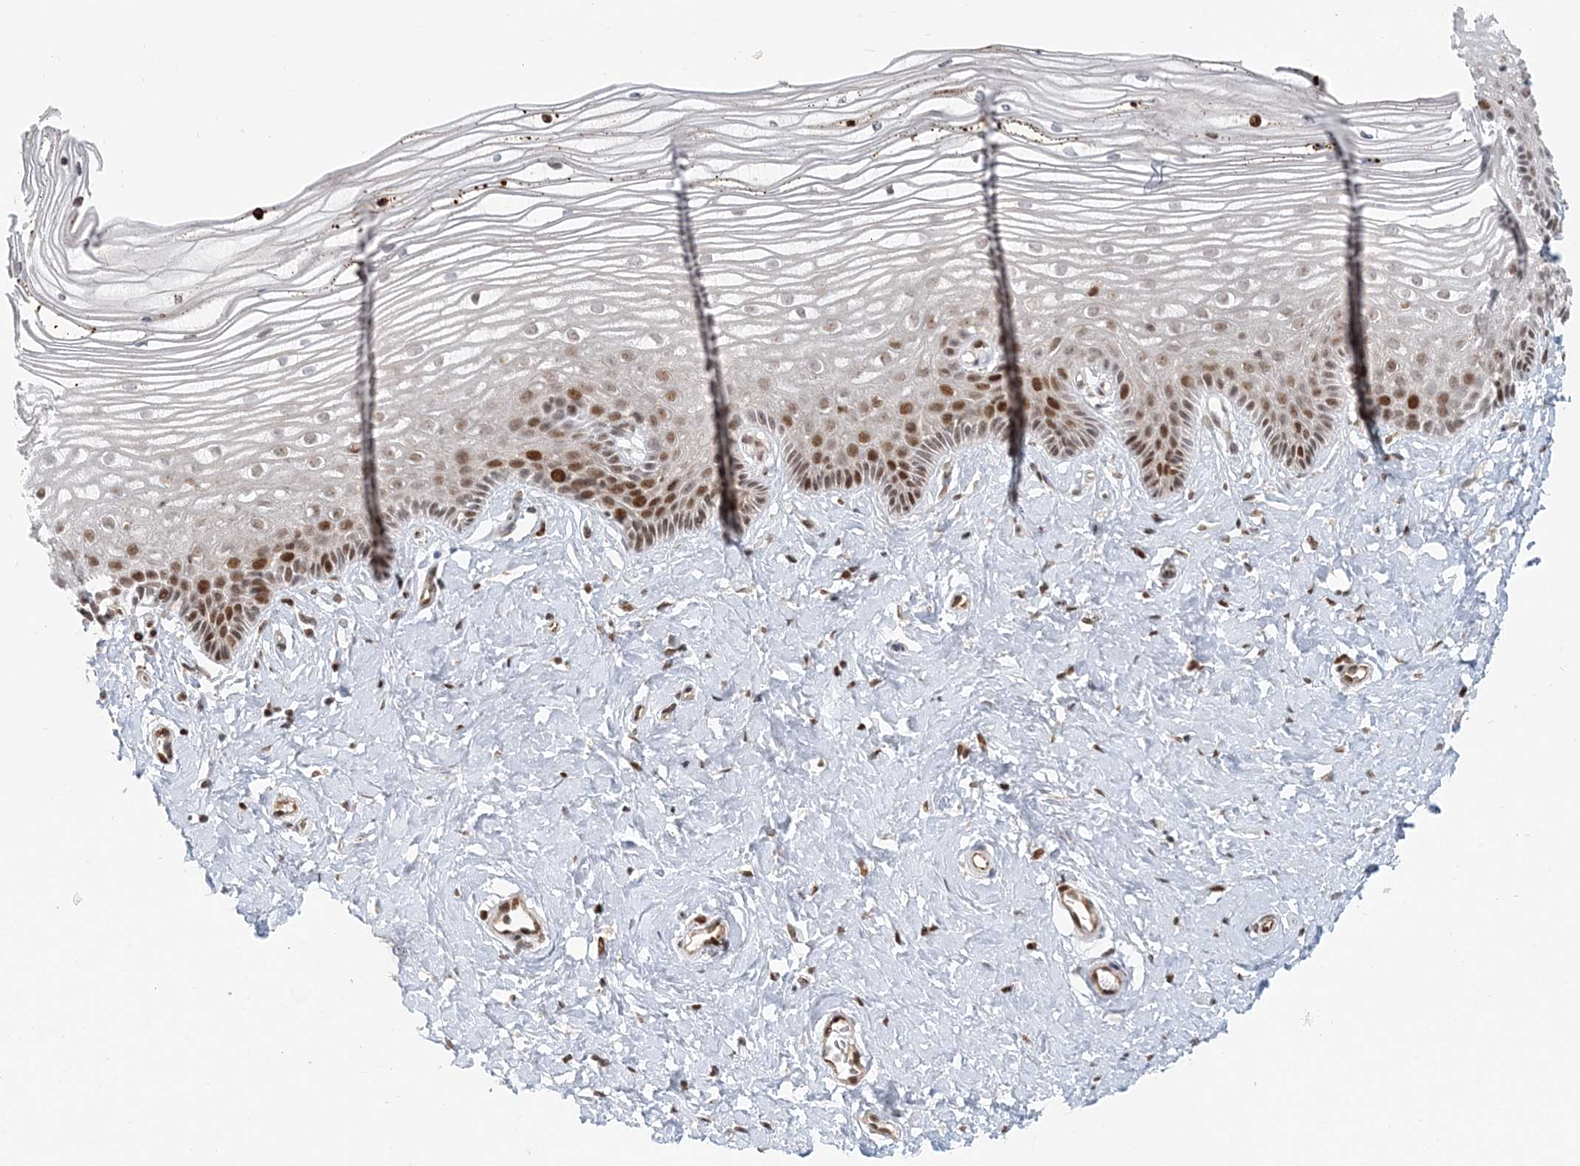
{"staining": {"intensity": "moderate", "quantity": "25%-75%", "location": "nuclear"}, "tissue": "vagina", "cell_type": "Squamous epithelial cells", "image_type": "normal", "snomed": [{"axis": "morphology", "description": "Normal tissue, NOS"}, {"axis": "topography", "description": "Vagina"}, {"axis": "topography", "description": "Cervix"}], "caption": "Protein expression by immunohistochemistry (IHC) exhibits moderate nuclear expression in approximately 25%-75% of squamous epithelial cells in unremarkable vagina.", "gene": "BAZ1B", "patient": {"sex": "female", "age": 40}}